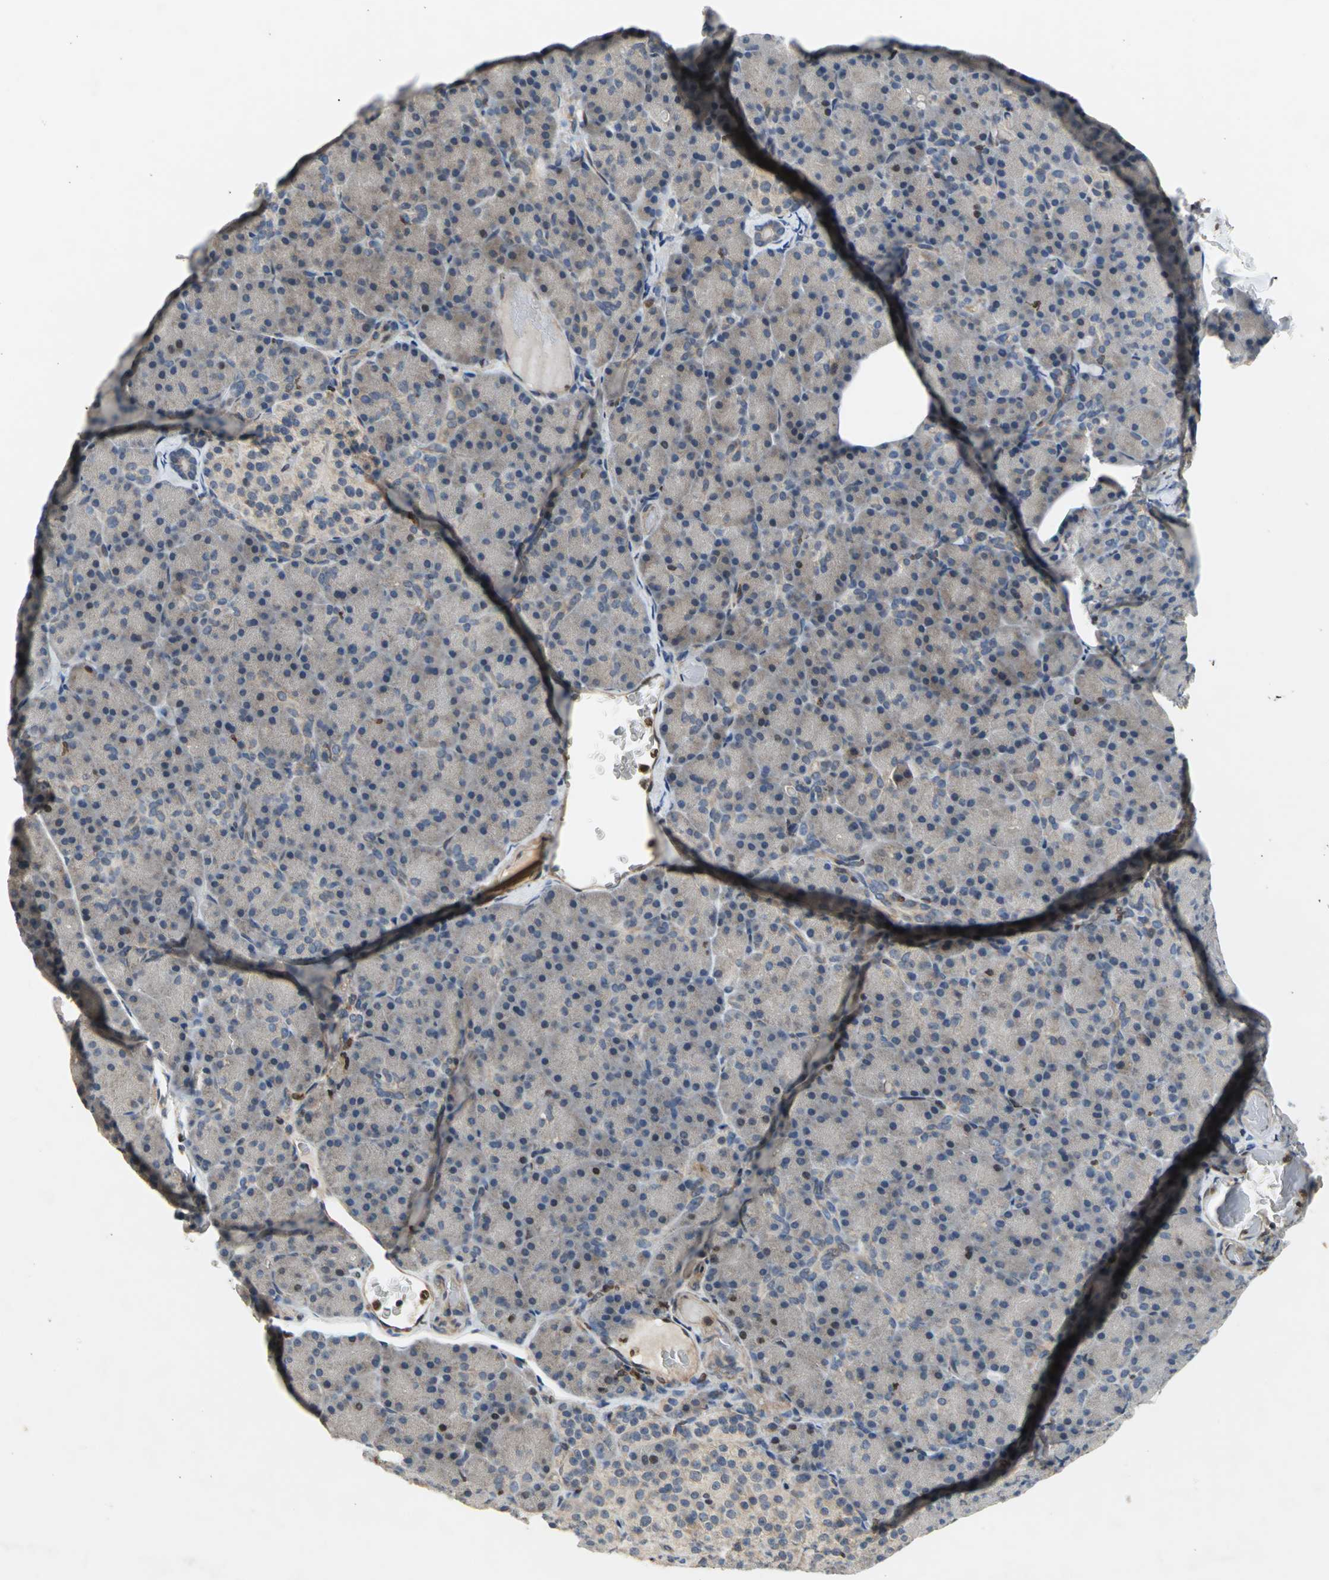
{"staining": {"intensity": "moderate", "quantity": "25%-75%", "location": "cytoplasmic/membranous,nuclear"}, "tissue": "pancreas", "cell_type": "Exocrine glandular cells", "image_type": "normal", "snomed": [{"axis": "morphology", "description": "Normal tissue, NOS"}, {"axis": "topography", "description": "Pancreas"}], "caption": "About 25%-75% of exocrine glandular cells in normal pancreas display moderate cytoplasmic/membranous,nuclear protein positivity as visualized by brown immunohistochemical staining.", "gene": "AHR", "patient": {"sex": "female", "age": 43}}